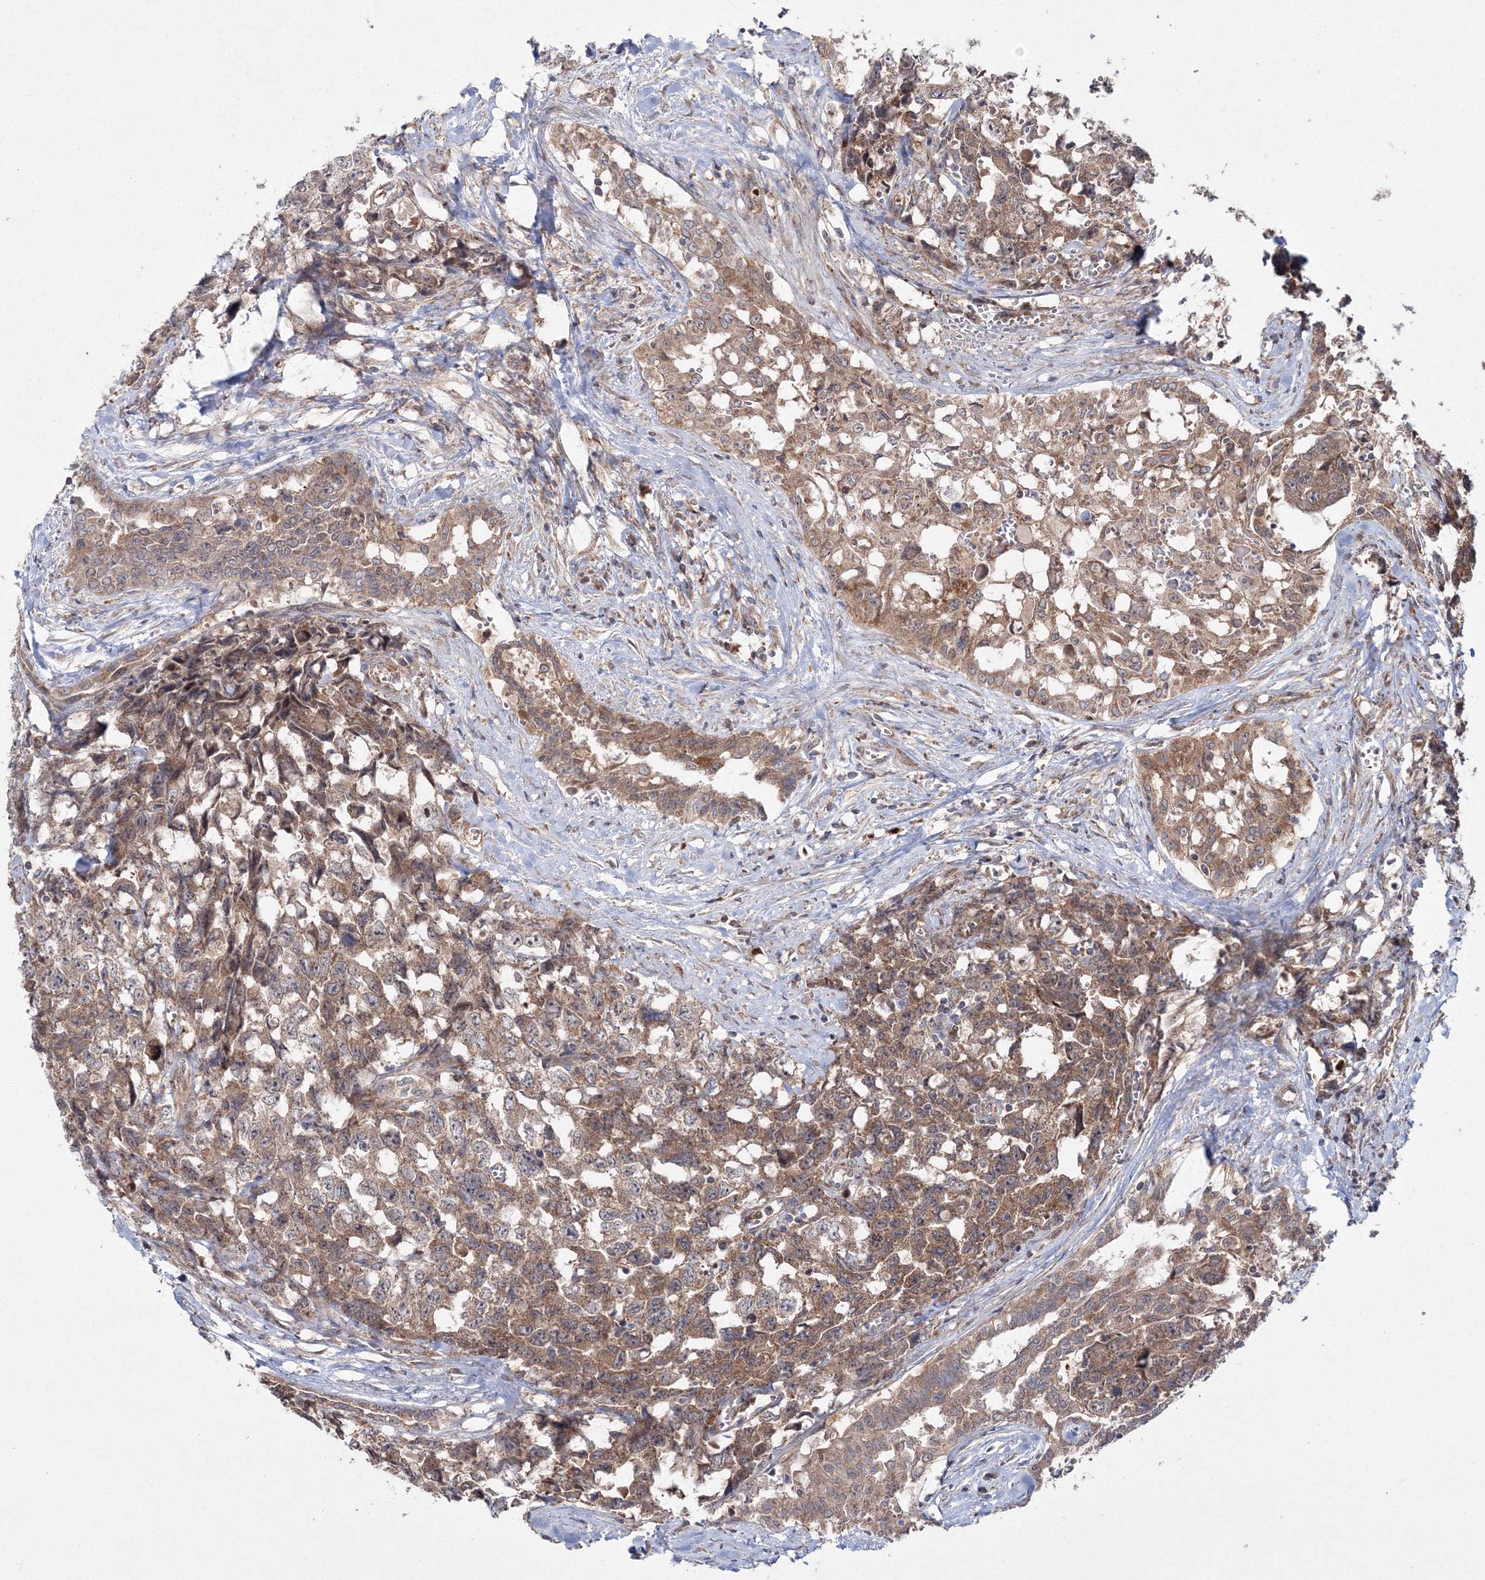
{"staining": {"intensity": "moderate", "quantity": ">75%", "location": "cytoplasmic/membranous"}, "tissue": "testis cancer", "cell_type": "Tumor cells", "image_type": "cancer", "snomed": [{"axis": "morphology", "description": "Carcinoma, Embryonal, NOS"}, {"axis": "topography", "description": "Testis"}], "caption": "The image displays immunohistochemical staining of testis cancer. There is moderate cytoplasmic/membranous positivity is present in approximately >75% of tumor cells.", "gene": "PEX13", "patient": {"sex": "male", "age": 31}}